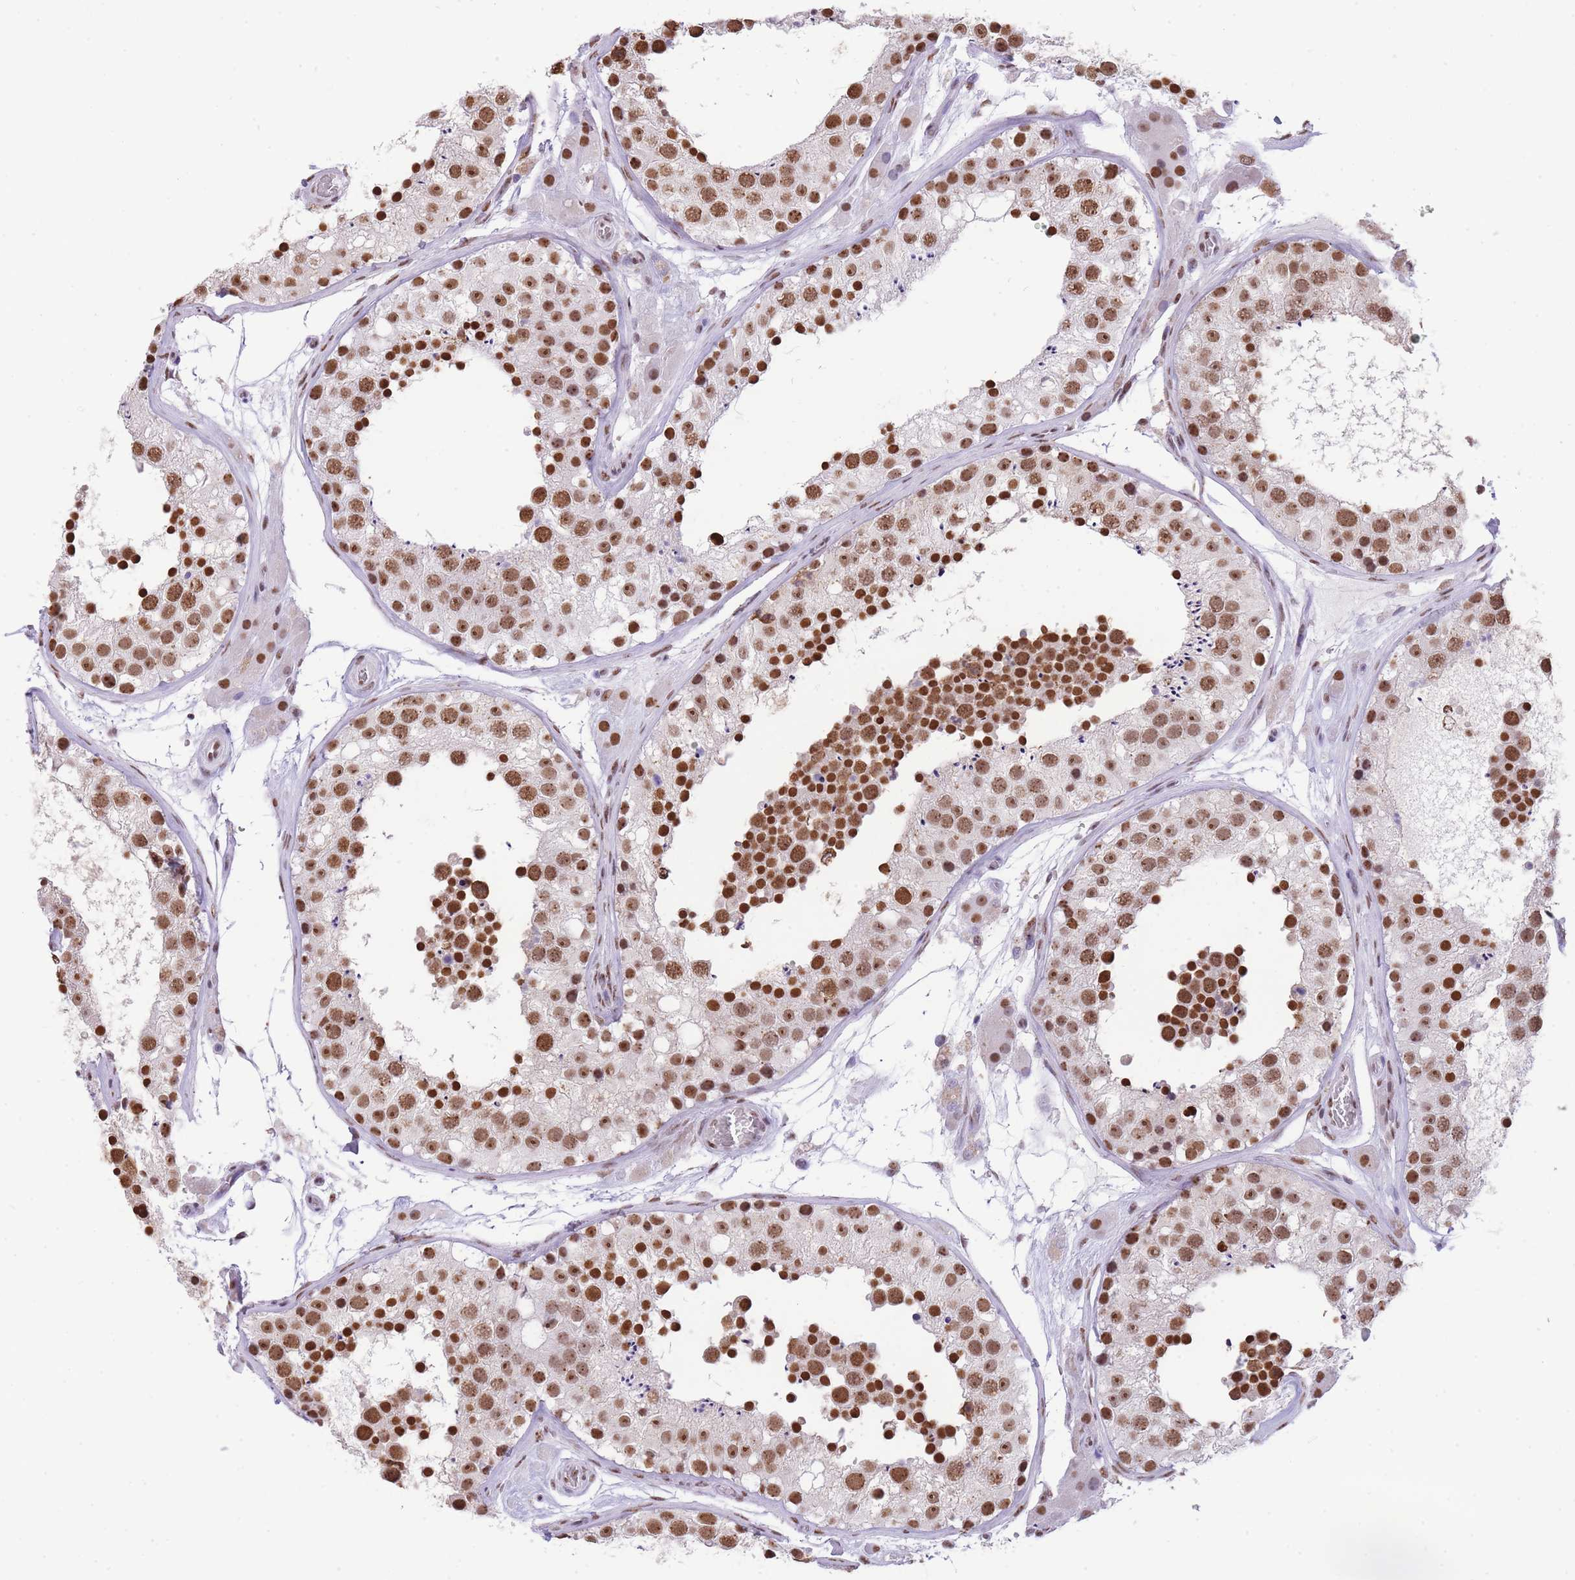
{"staining": {"intensity": "strong", "quantity": ">75%", "location": "nuclear"}, "tissue": "testis", "cell_type": "Cells in seminiferous ducts", "image_type": "normal", "snomed": [{"axis": "morphology", "description": "Normal tissue, NOS"}, {"axis": "topography", "description": "Testis"}], "caption": "A high amount of strong nuclear positivity is seen in about >75% of cells in seminiferous ducts in benign testis.", "gene": "EVC2", "patient": {"sex": "male", "age": 26}}